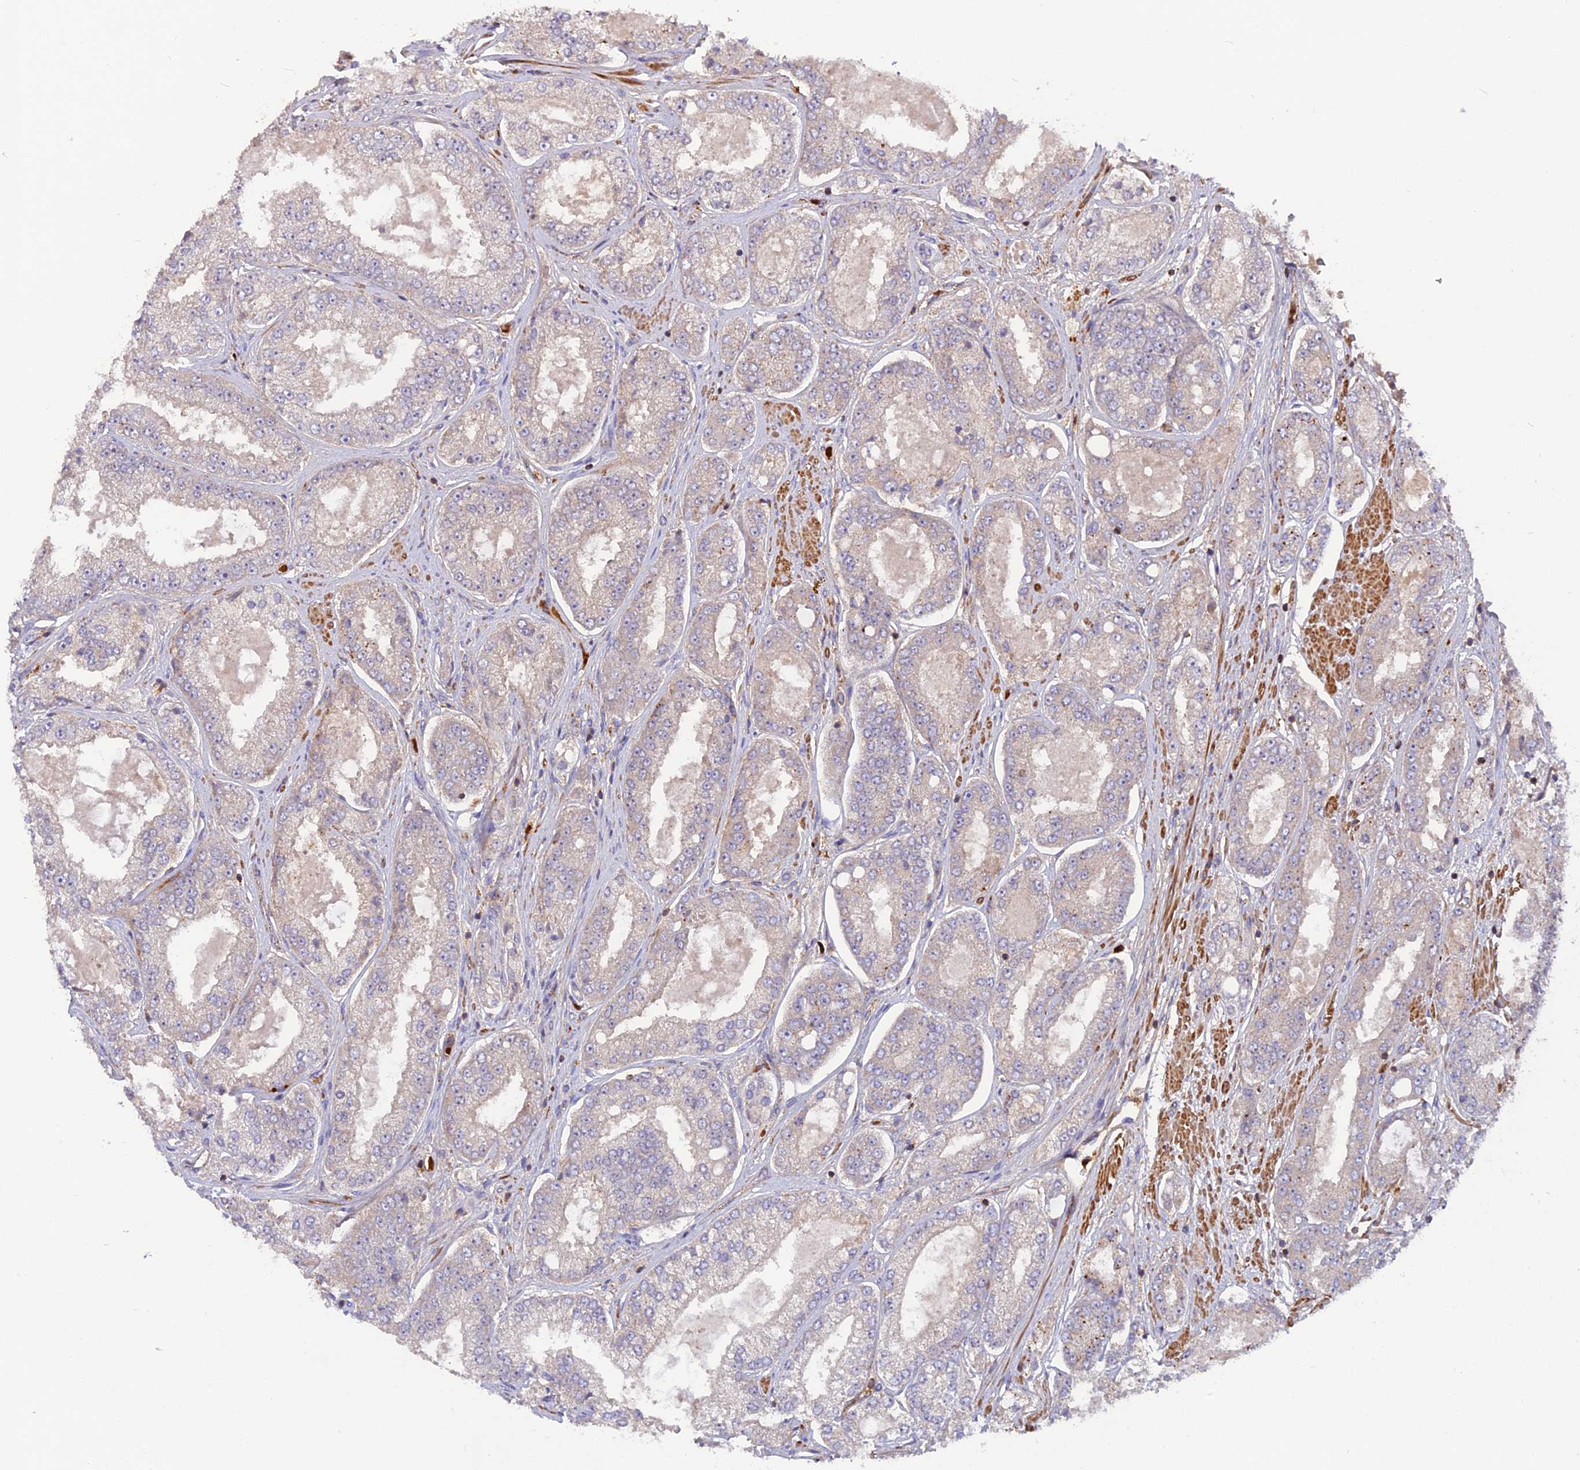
{"staining": {"intensity": "negative", "quantity": "none", "location": "none"}, "tissue": "prostate cancer", "cell_type": "Tumor cells", "image_type": "cancer", "snomed": [{"axis": "morphology", "description": "Adenocarcinoma, High grade"}, {"axis": "topography", "description": "Prostate"}], "caption": "IHC photomicrograph of neoplastic tissue: prostate adenocarcinoma (high-grade) stained with DAB shows no significant protein expression in tumor cells.", "gene": "CPNE7", "patient": {"sex": "male", "age": 71}}